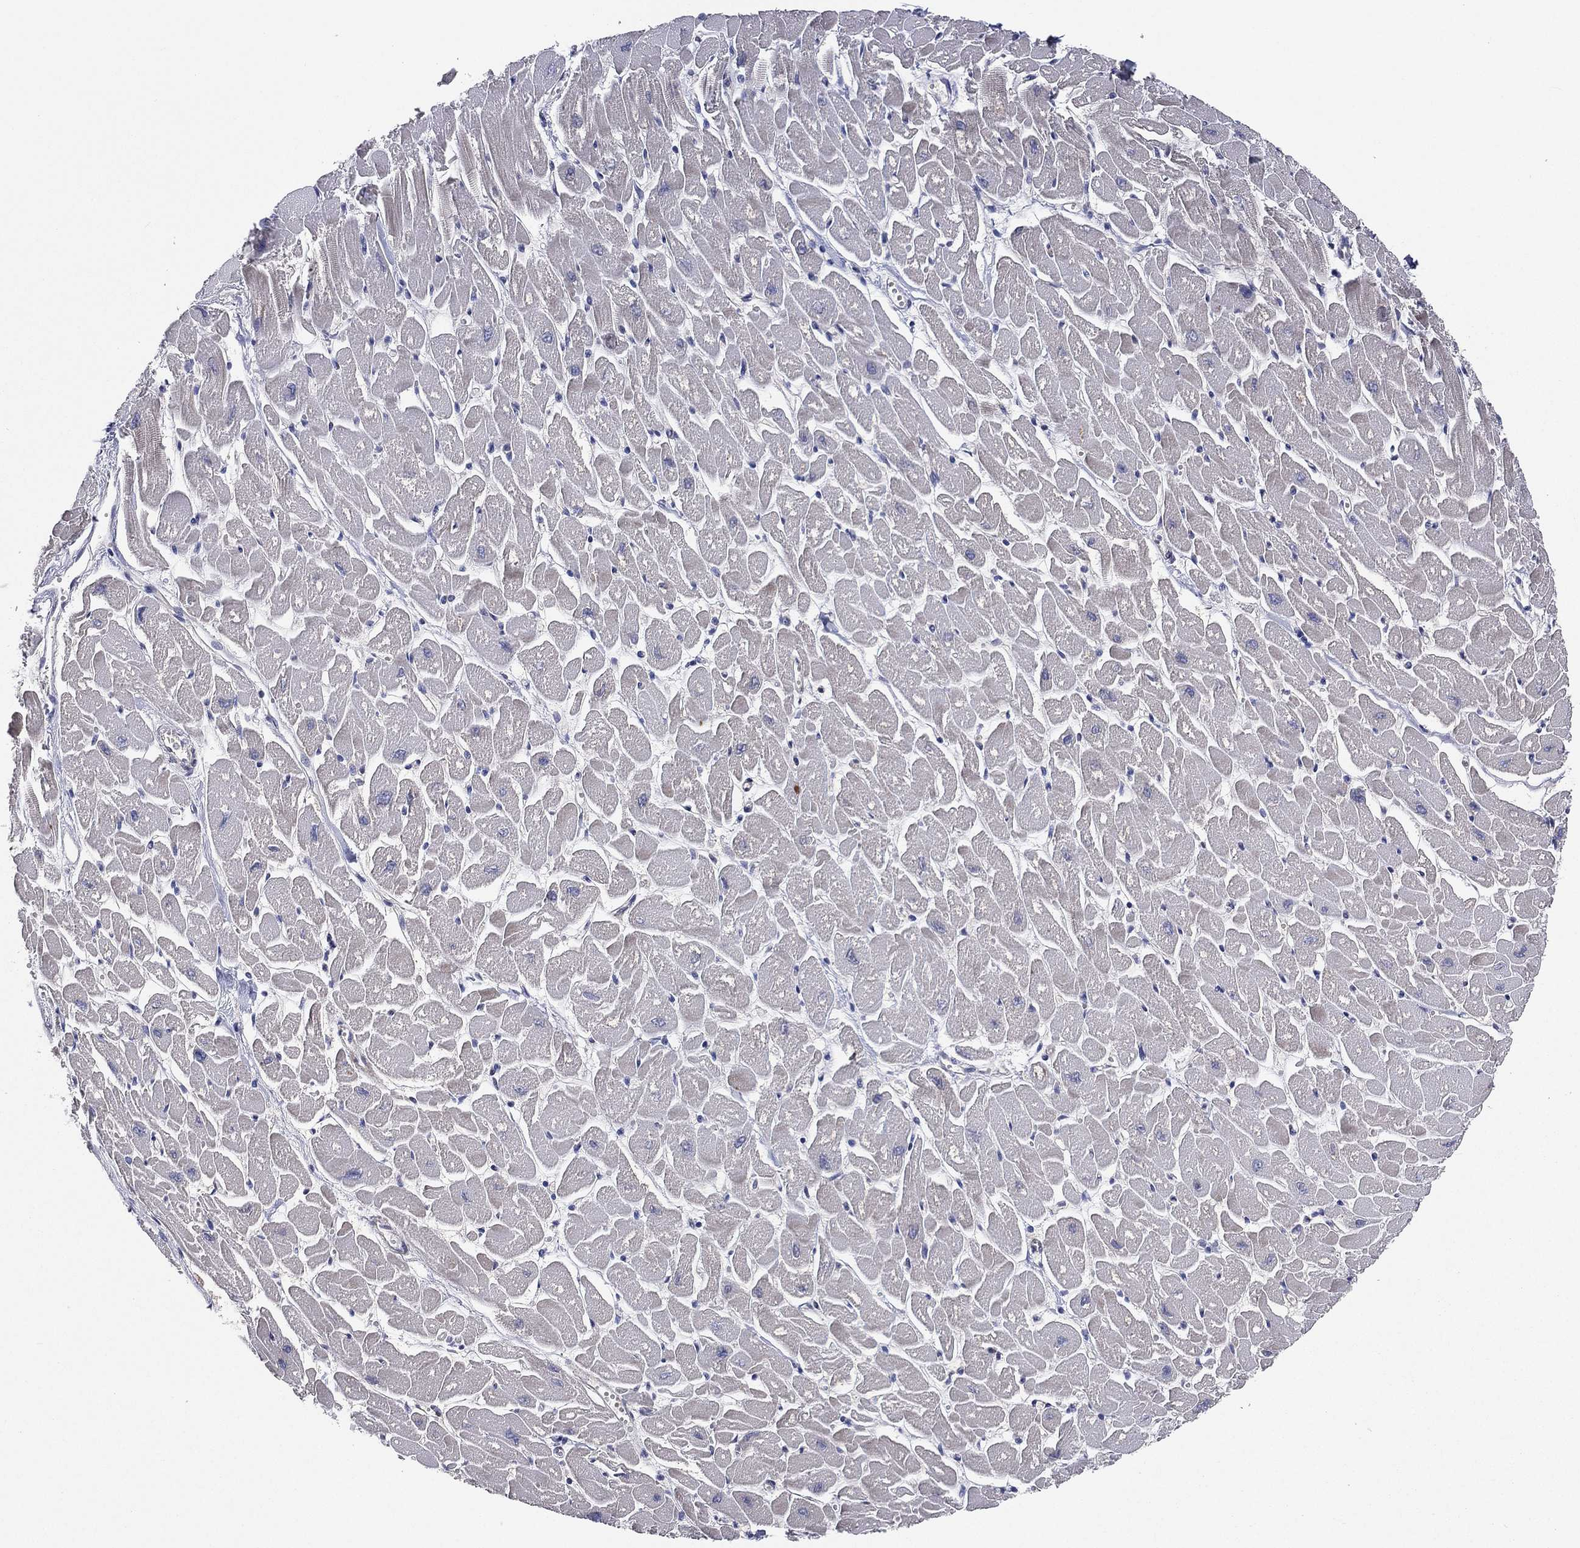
{"staining": {"intensity": "weak", "quantity": "<25%", "location": "cytoplasmic/membranous"}, "tissue": "heart muscle", "cell_type": "Cardiomyocytes", "image_type": "normal", "snomed": [{"axis": "morphology", "description": "Normal tissue, NOS"}, {"axis": "topography", "description": "Heart"}], "caption": "There is no significant staining in cardiomyocytes of heart muscle. (DAB IHC, high magnification).", "gene": "UTP14A", "patient": {"sex": "male", "age": 57}}